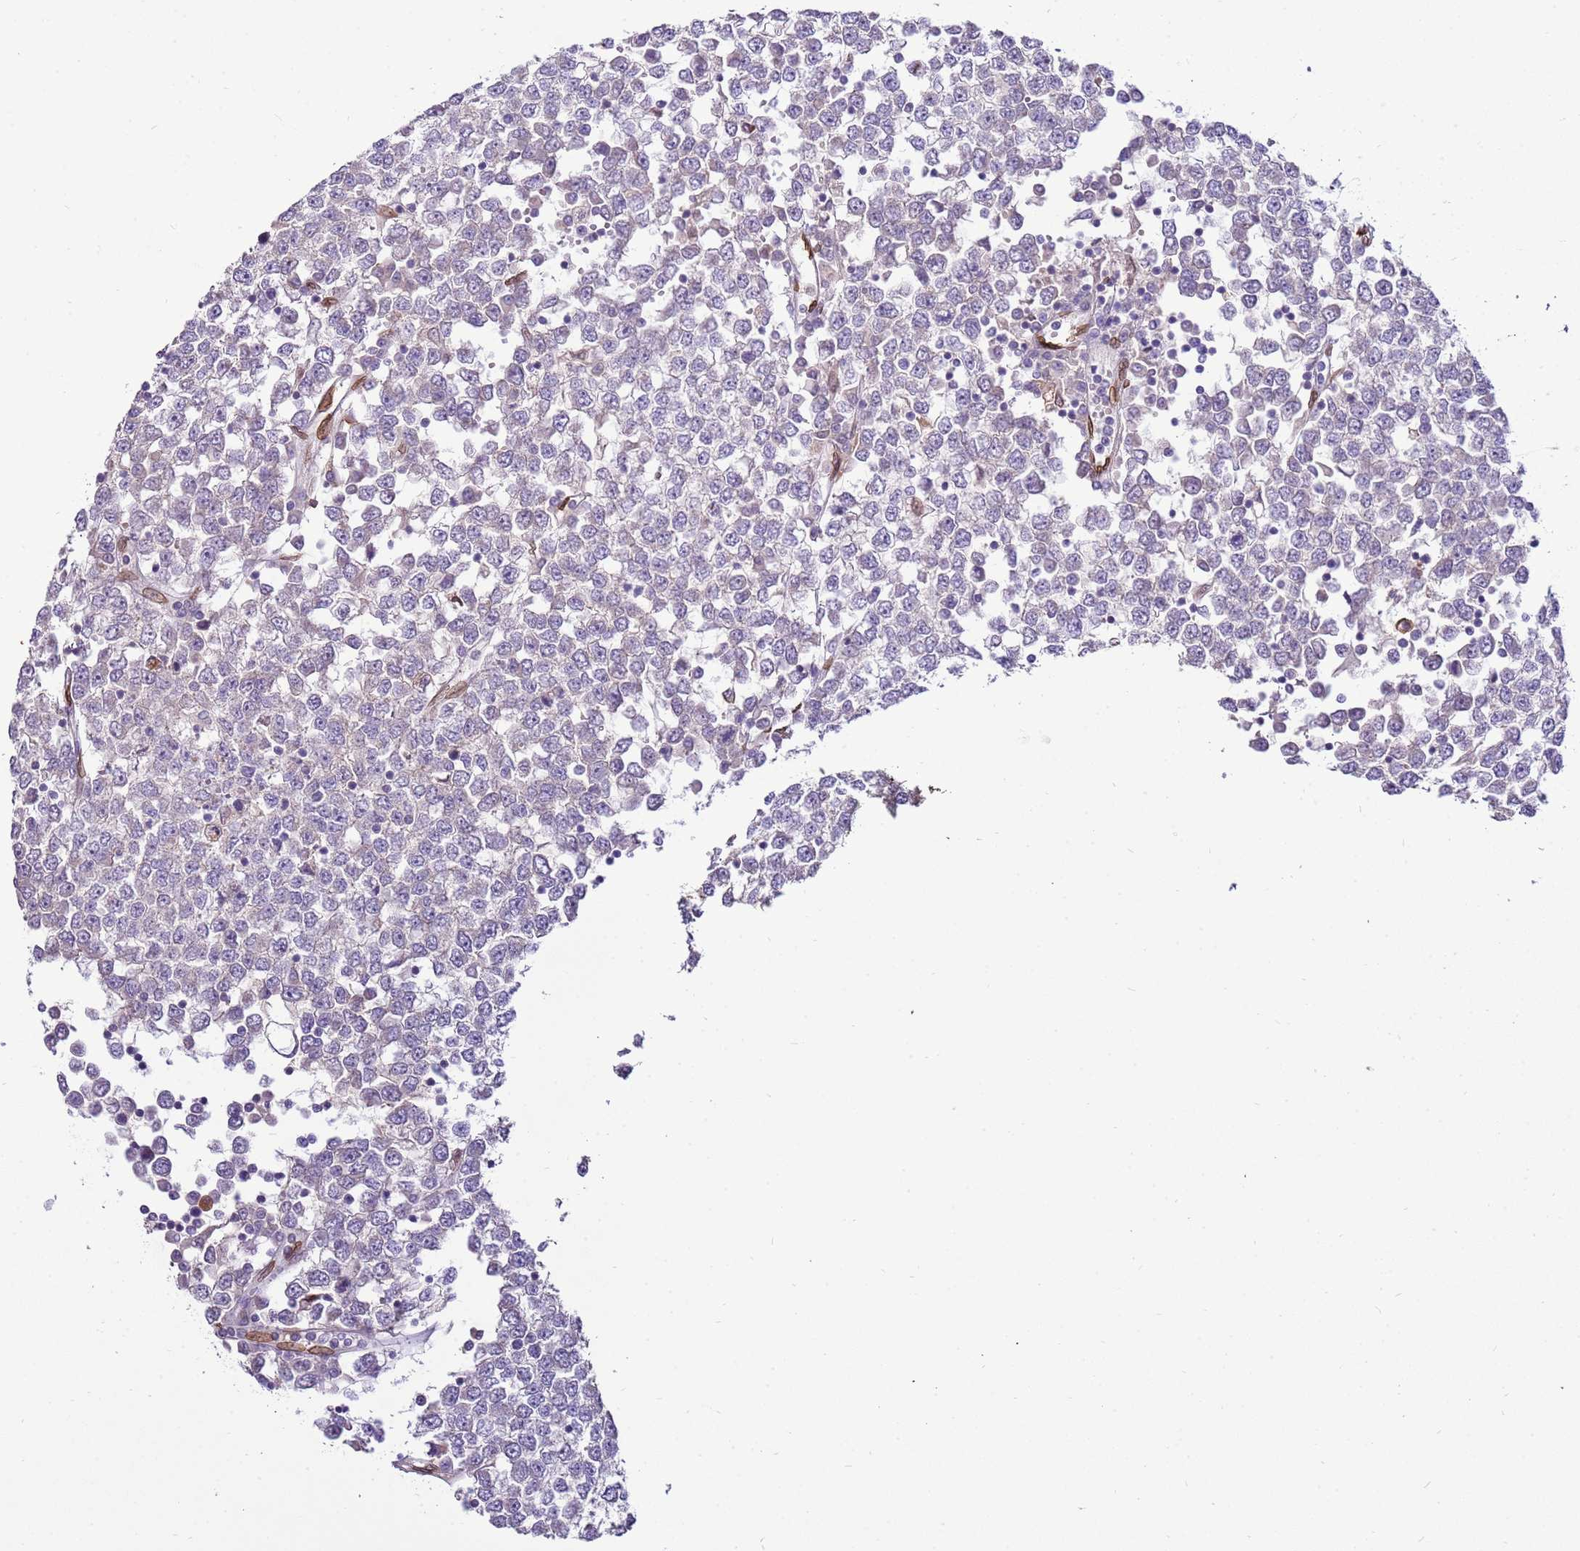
{"staining": {"intensity": "negative", "quantity": "none", "location": "none"}, "tissue": "testis cancer", "cell_type": "Tumor cells", "image_type": "cancer", "snomed": [{"axis": "morphology", "description": "Seminoma, NOS"}, {"axis": "topography", "description": "Testis"}], "caption": "A histopathology image of human testis cancer (seminoma) is negative for staining in tumor cells. Brightfield microscopy of immunohistochemistry stained with DAB (brown) and hematoxylin (blue), captured at high magnification.", "gene": "TMEM47", "patient": {"sex": "male", "age": 65}}